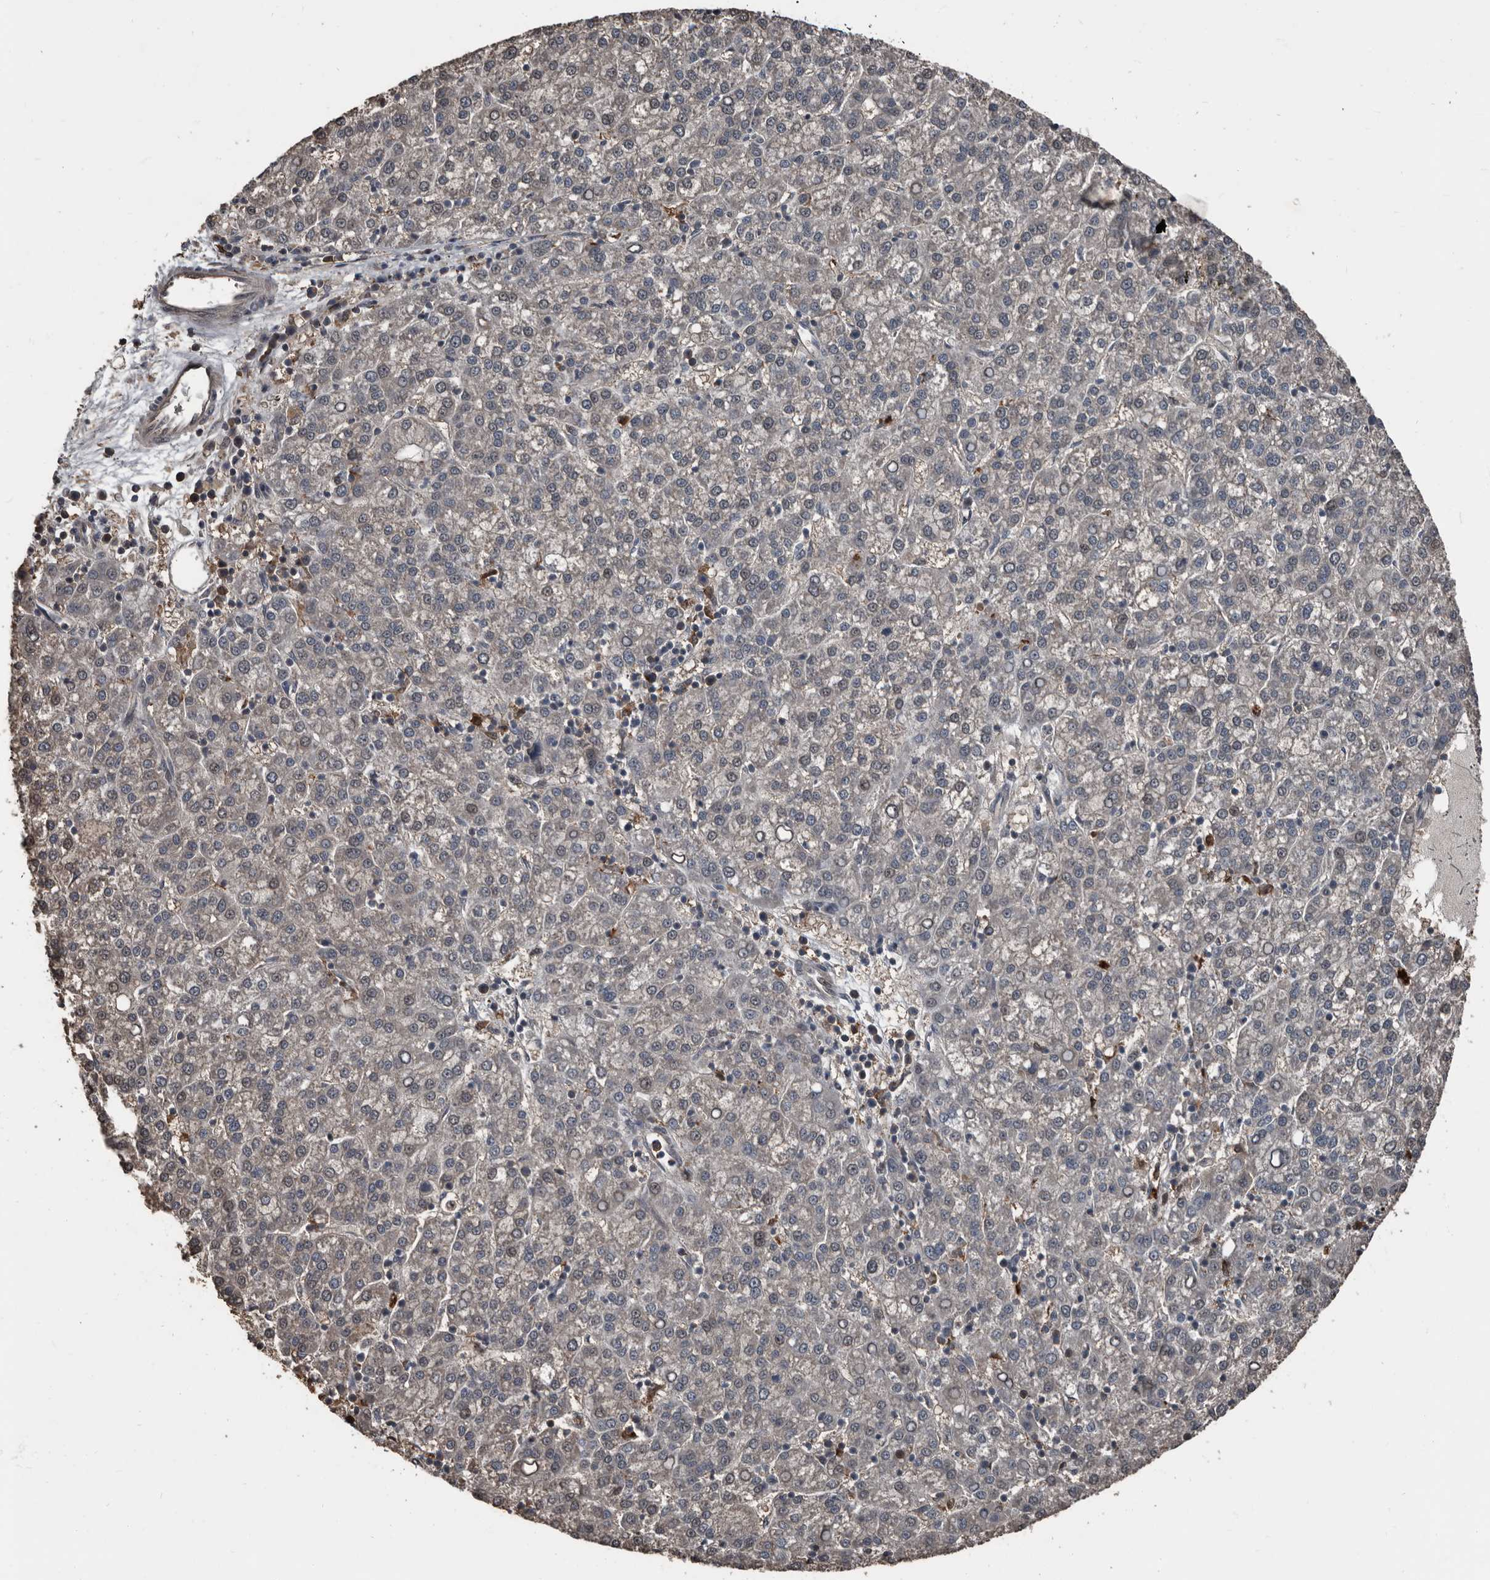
{"staining": {"intensity": "negative", "quantity": "none", "location": "none"}, "tissue": "liver cancer", "cell_type": "Tumor cells", "image_type": "cancer", "snomed": [{"axis": "morphology", "description": "Carcinoma, Hepatocellular, NOS"}, {"axis": "topography", "description": "Liver"}], "caption": "There is no significant staining in tumor cells of liver cancer.", "gene": "FSBP", "patient": {"sex": "female", "age": 58}}